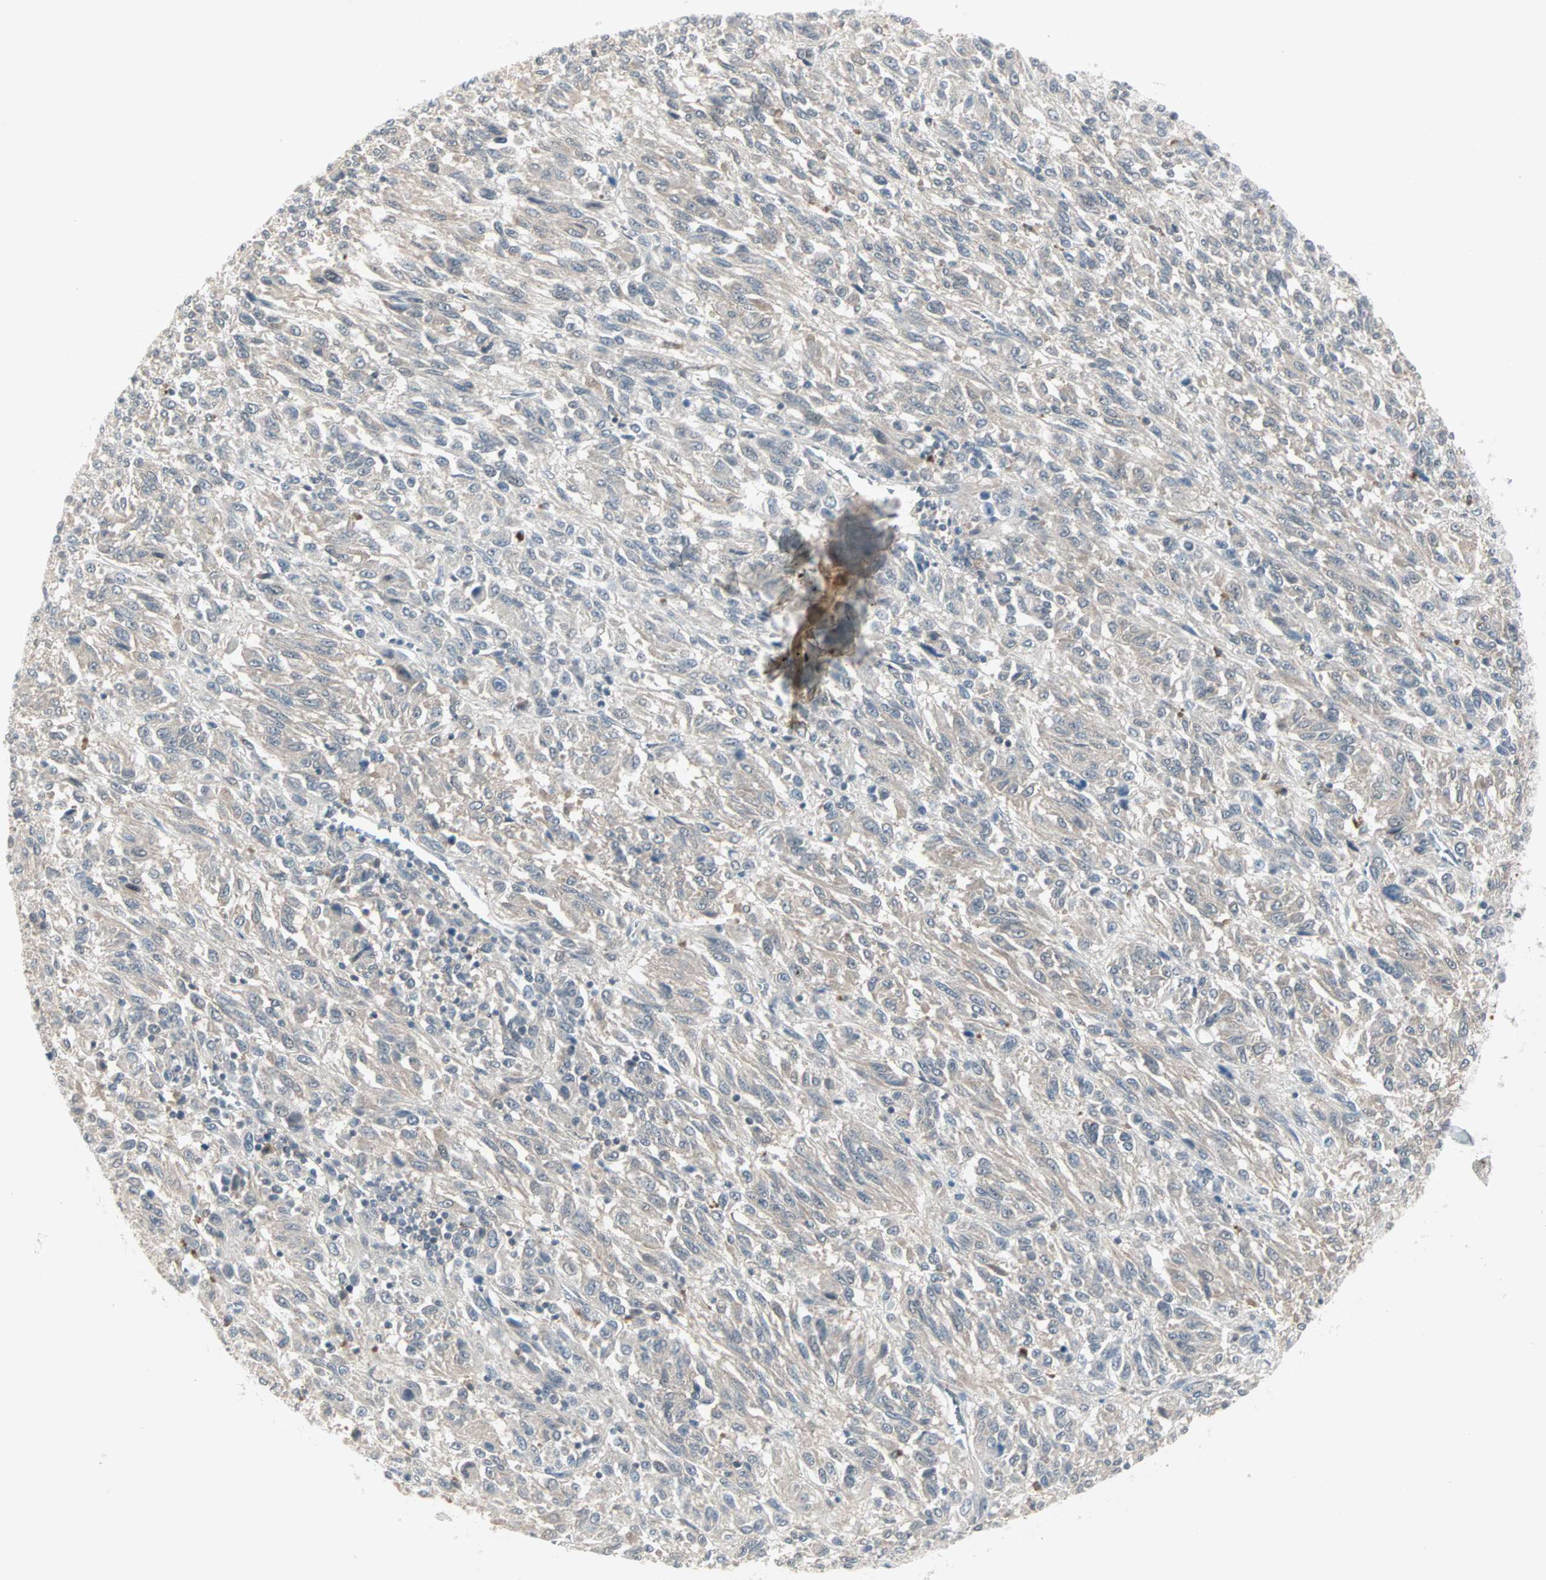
{"staining": {"intensity": "negative", "quantity": "none", "location": "none"}, "tissue": "melanoma", "cell_type": "Tumor cells", "image_type": "cancer", "snomed": [{"axis": "morphology", "description": "Malignant melanoma, Metastatic site"}, {"axis": "topography", "description": "Lung"}], "caption": "Human malignant melanoma (metastatic site) stained for a protein using immunohistochemistry (IHC) demonstrates no positivity in tumor cells.", "gene": "PTPA", "patient": {"sex": "male", "age": 64}}